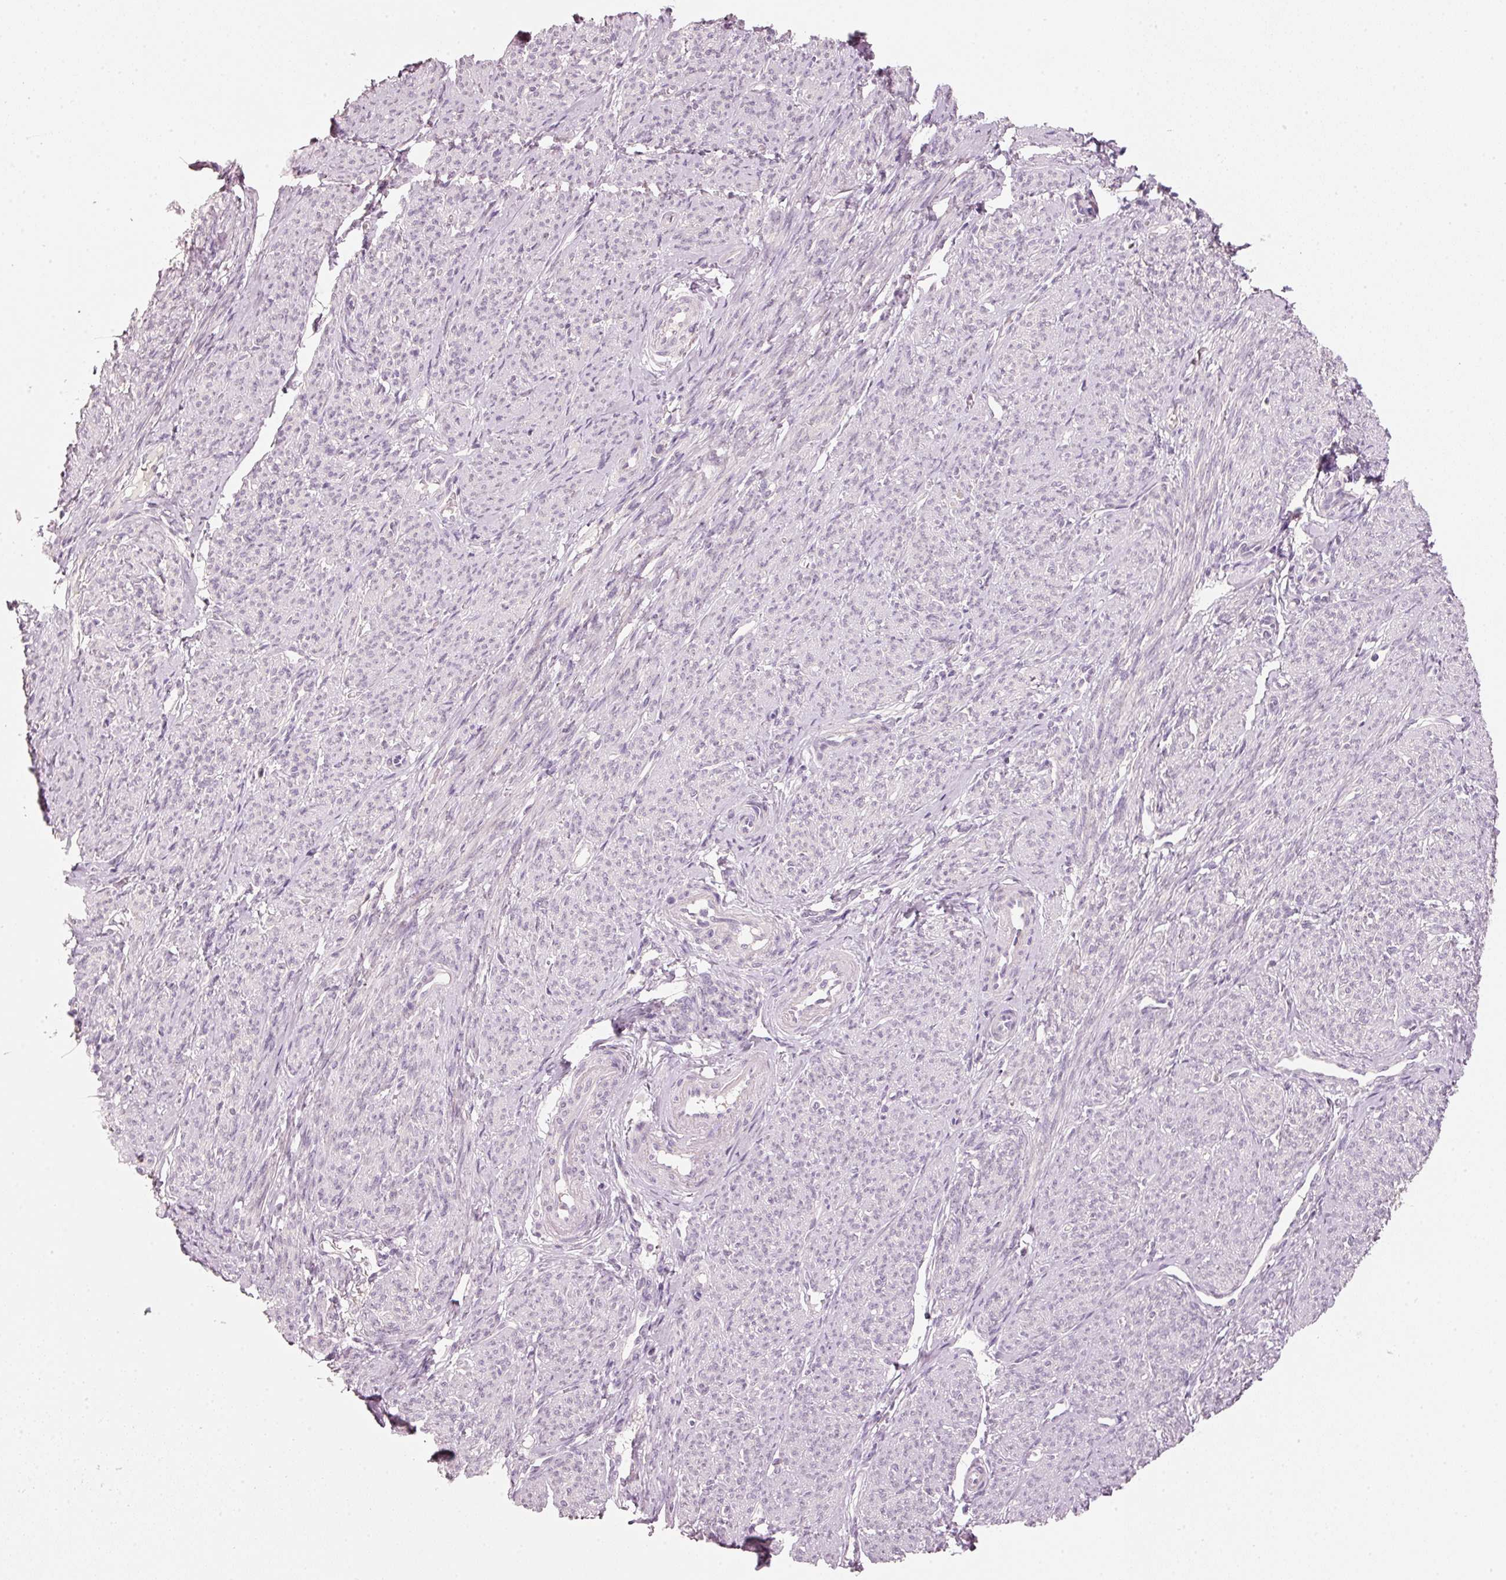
{"staining": {"intensity": "negative", "quantity": "none", "location": "none"}, "tissue": "smooth muscle", "cell_type": "Smooth muscle cells", "image_type": "normal", "snomed": [{"axis": "morphology", "description": "Normal tissue, NOS"}, {"axis": "topography", "description": "Smooth muscle"}], "caption": "Immunohistochemistry (IHC) image of benign smooth muscle: smooth muscle stained with DAB shows no significant protein positivity in smooth muscle cells.", "gene": "STEAP1", "patient": {"sex": "female", "age": 65}}